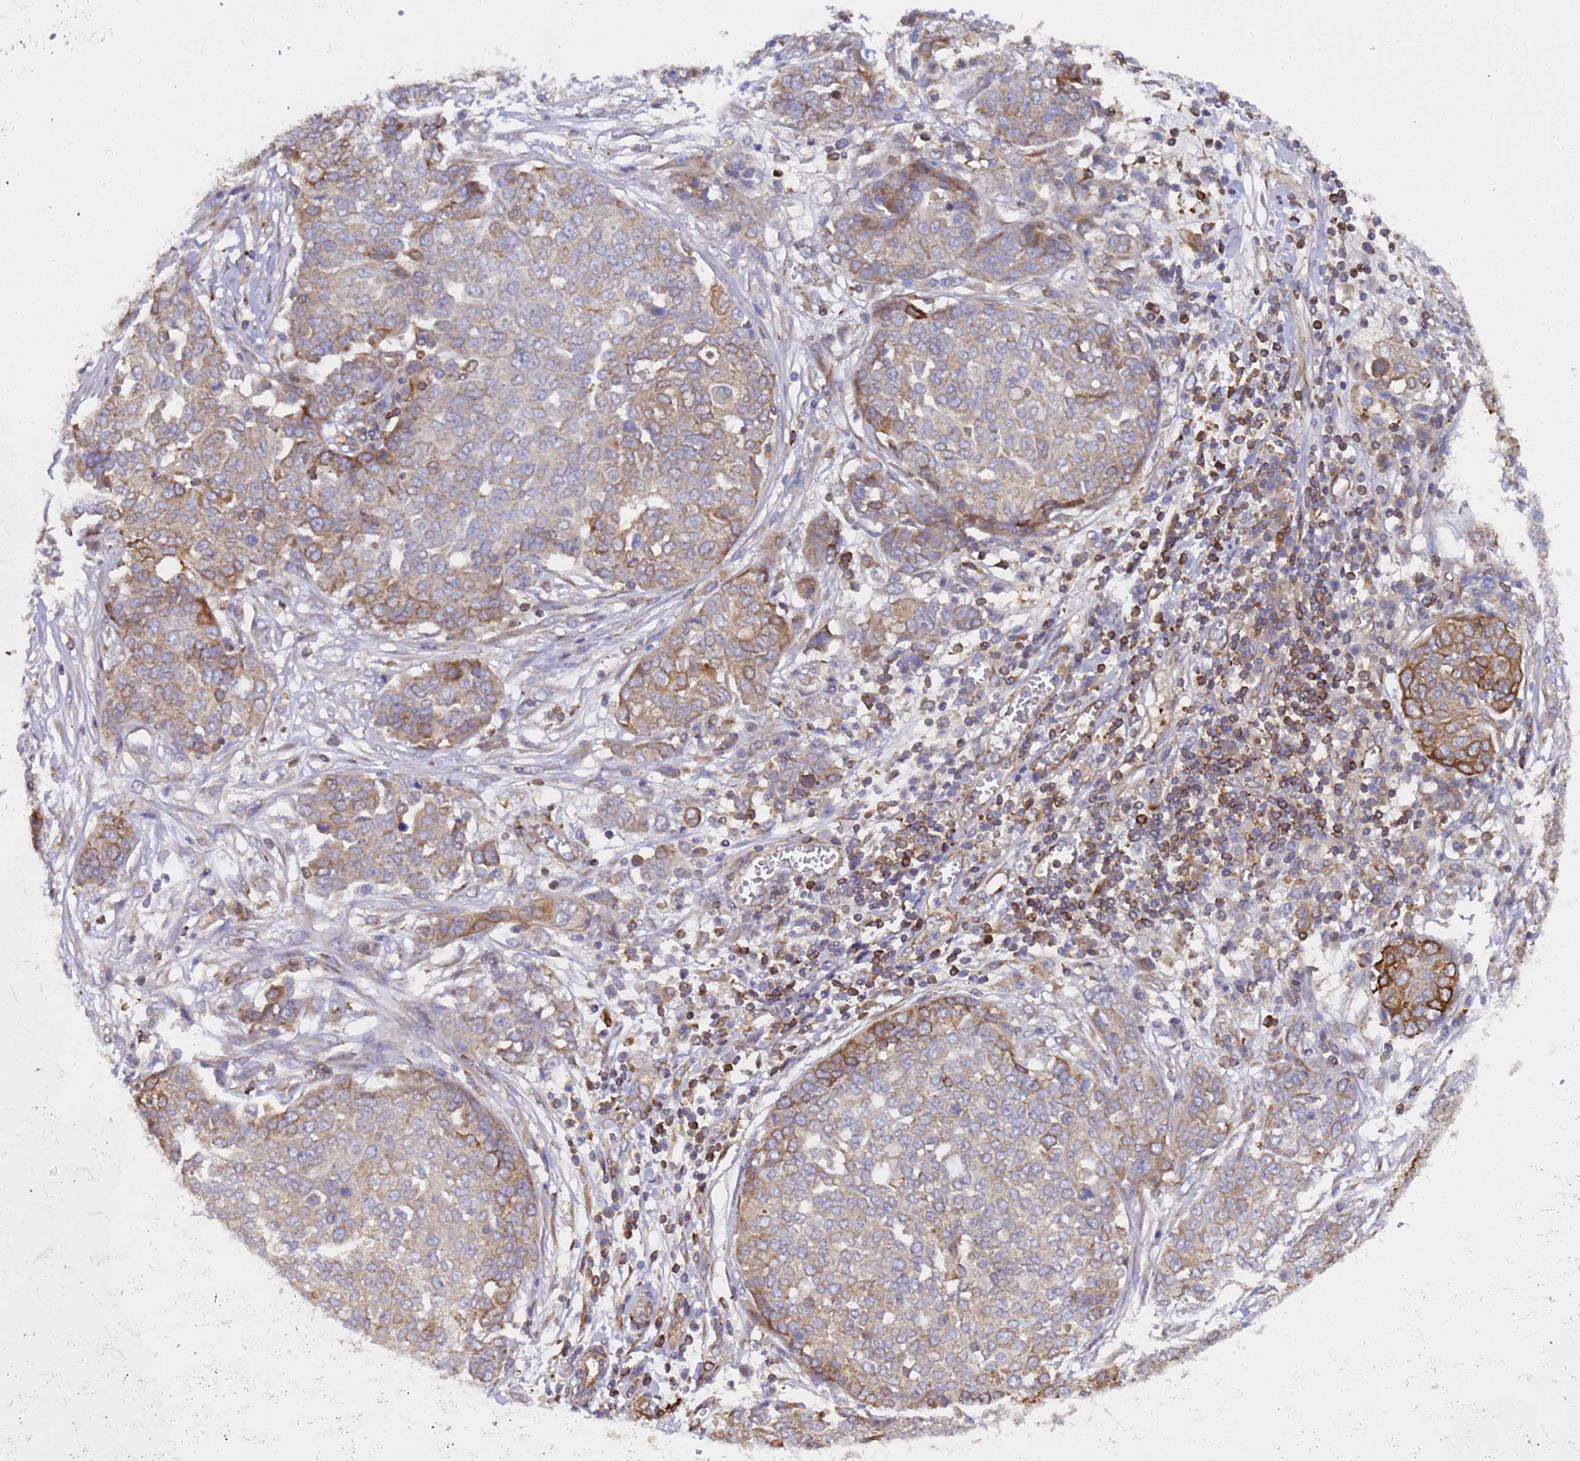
{"staining": {"intensity": "moderate", "quantity": "25%-75%", "location": "cytoplasmic/membranous"}, "tissue": "ovarian cancer", "cell_type": "Tumor cells", "image_type": "cancer", "snomed": [{"axis": "morphology", "description": "Cystadenocarcinoma, serous, NOS"}, {"axis": "topography", "description": "Soft tissue"}, {"axis": "topography", "description": "Ovary"}], "caption": "IHC image of human ovarian cancer stained for a protein (brown), which demonstrates medium levels of moderate cytoplasmic/membranous expression in about 25%-75% of tumor cells.", "gene": "MOCS1", "patient": {"sex": "female", "age": 57}}